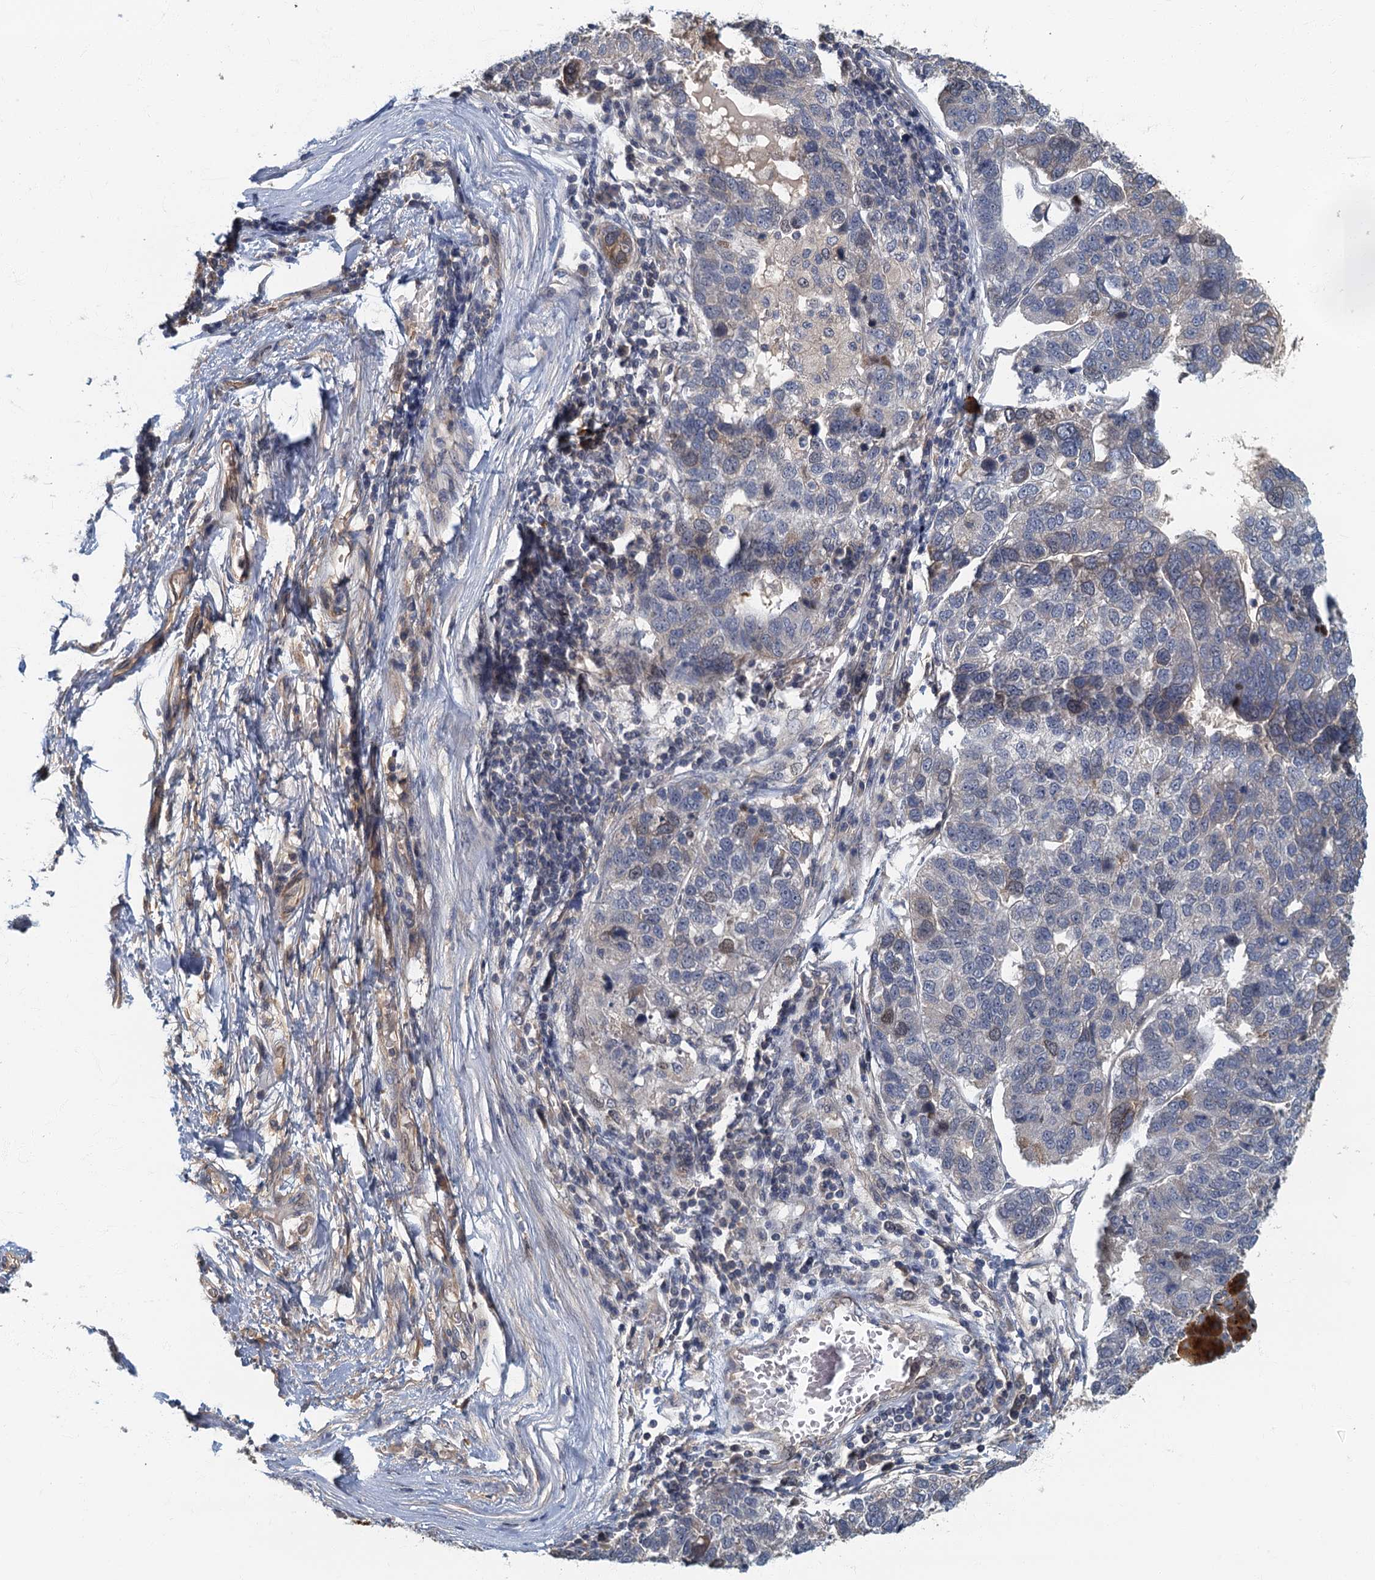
{"staining": {"intensity": "negative", "quantity": "none", "location": "none"}, "tissue": "pancreatic cancer", "cell_type": "Tumor cells", "image_type": "cancer", "snomed": [{"axis": "morphology", "description": "Adenocarcinoma, NOS"}, {"axis": "topography", "description": "Pancreas"}], "caption": "Human pancreatic cancer (adenocarcinoma) stained for a protein using IHC demonstrates no staining in tumor cells.", "gene": "CKAP2L", "patient": {"sex": "female", "age": 61}}